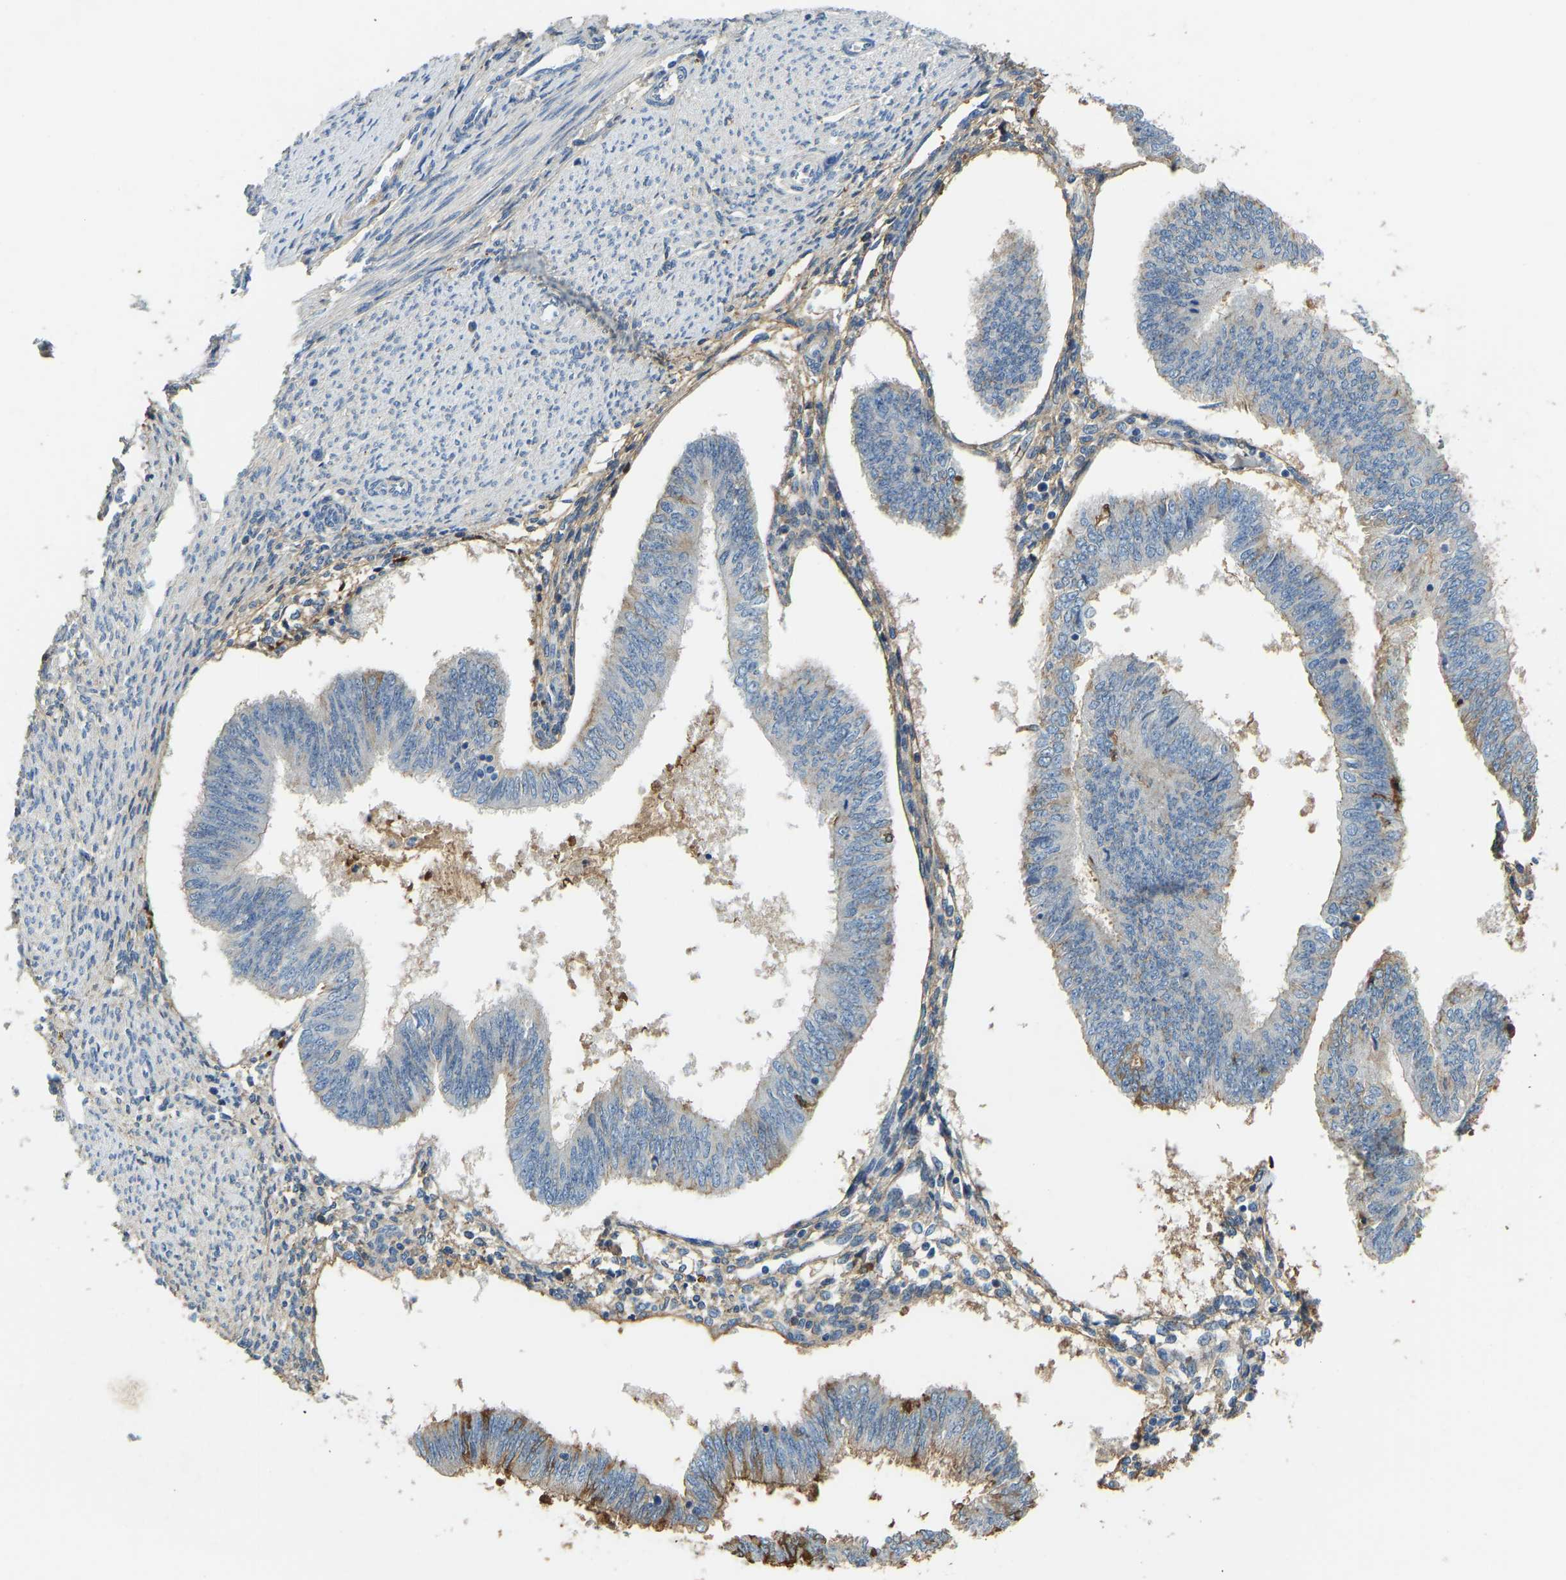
{"staining": {"intensity": "negative", "quantity": "none", "location": "none"}, "tissue": "endometrial cancer", "cell_type": "Tumor cells", "image_type": "cancer", "snomed": [{"axis": "morphology", "description": "Adenocarcinoma, NOS"}, {"axis": "topography", "description": "Endometrium"}], "caption": "This photomicrograph is of endometrial adenocarcinoma stained with immunohistochemistry (IHC) to label a protein in brown with the nuclei are counter-stained blue. There is no positivity in tumor cells.", "gene": "THBS4", "patient": {"sex": "female", "age": 58}}